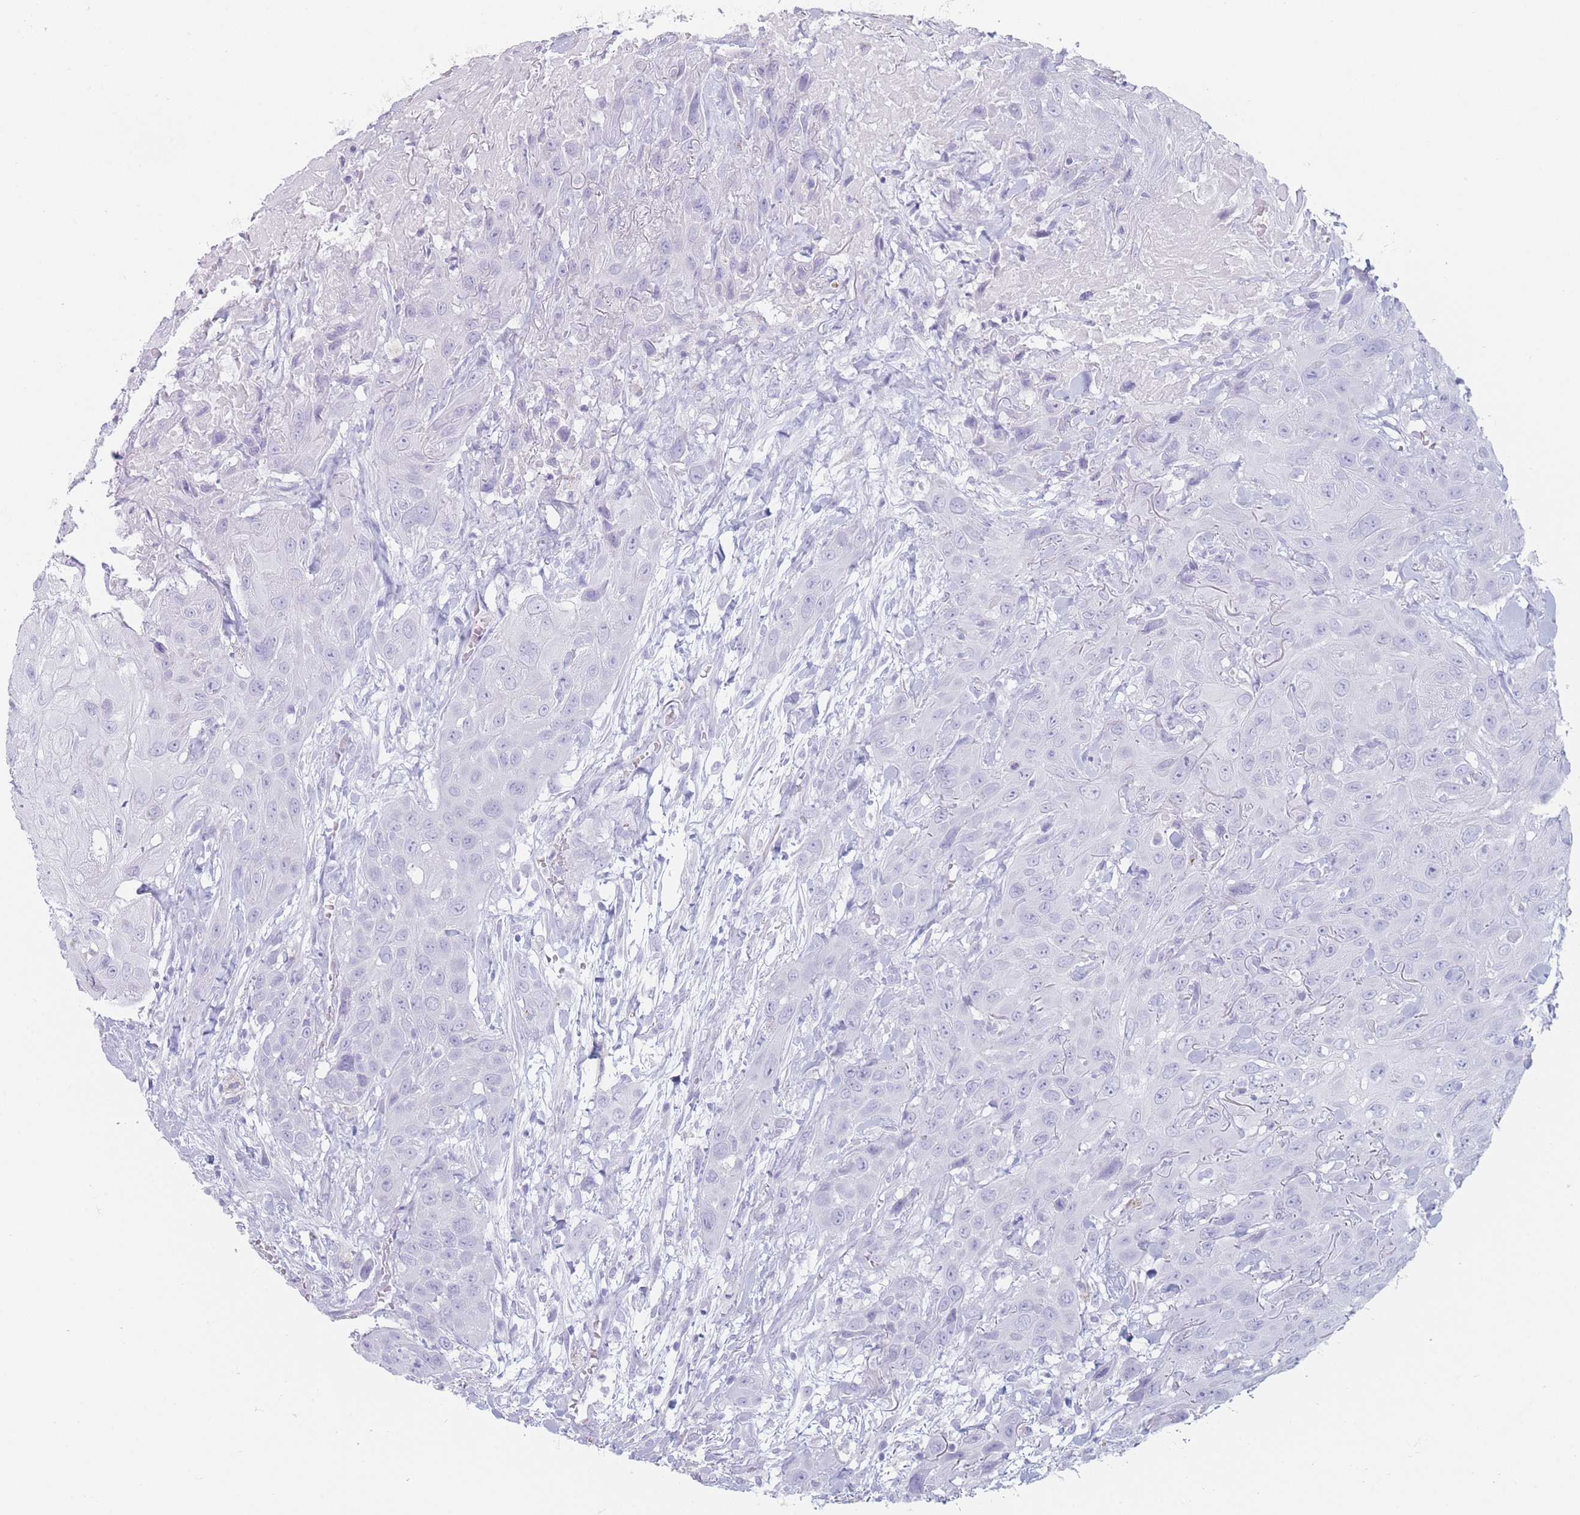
{"staining": {"intensity": "negative", "quantity": "none", "location": "none"}, "tissue": "head and neck cancer", "cell_type": "Tumor cells", "image_type": "cancer", "snomed": [{"axis": "morphology", "description": "Squamous cell carcinoma, NOS"}, {"axis": "topography", "description": "Head-Neck"}], "caption": "IHC image of human head and neck cancer stained for a protein (brown), which exhibits no positivity in tumor cells. (DAB (3,3'-diaminobenzidine) immunohistochemistry (IHC) visualized using brightfield microscopy, high magnification).", "gene": "GPR12", "patient": {"sex": "male", "age": 81}}